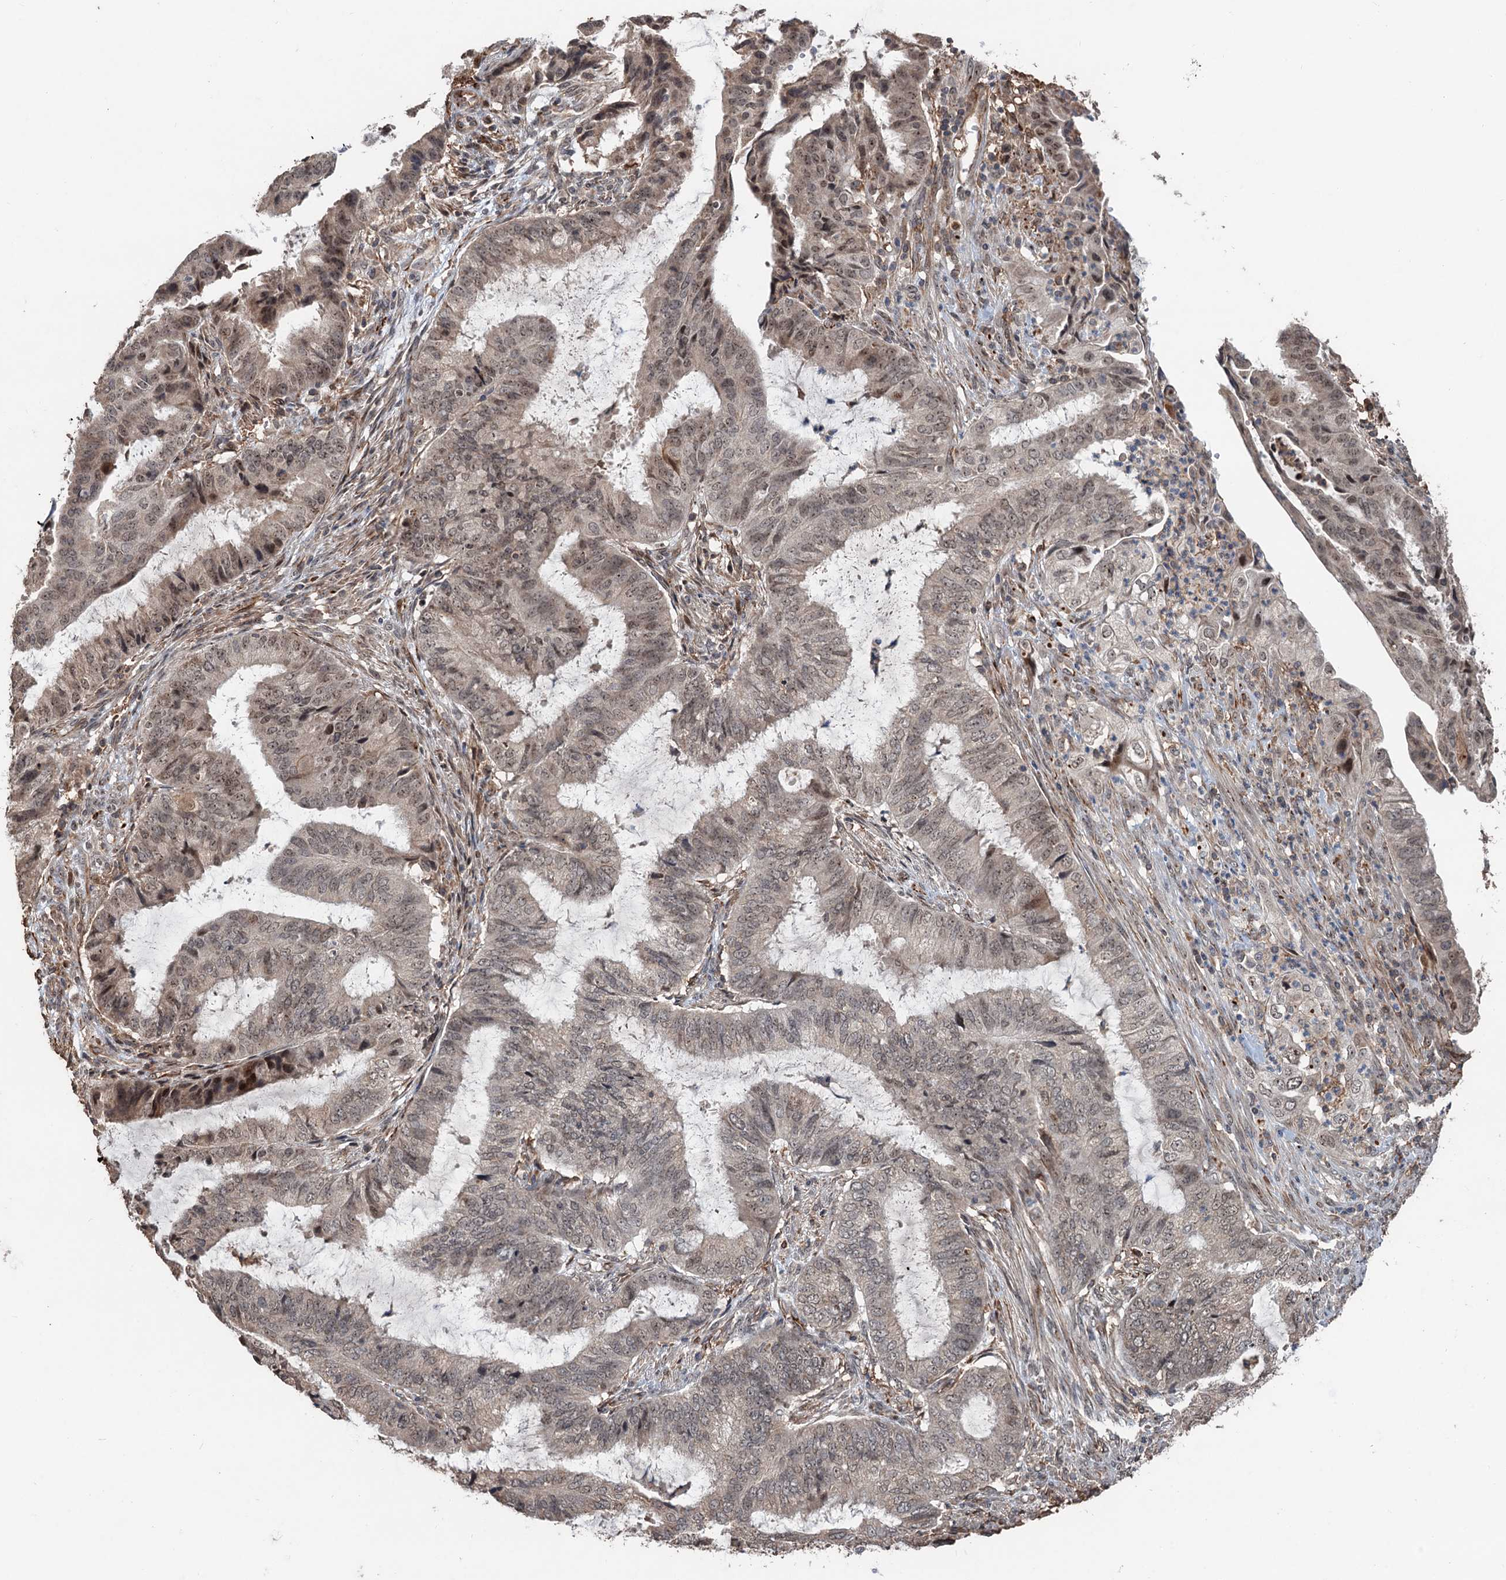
{"staining": {"intensity": "weak", "quantity": ">75%", "location": "nuclear"}, "tissue": "endometrial cancer", "cell_type": "Tumor cells", "image_type": "cancer", "snomed": [{"axis": "morphology", "description": "Adenocarcinoma, NOS"}, {"axis": "topography", "description": "Endometrium"}], "caption": "Endometrial cancer (adenocarcinoma) stained for a protein exhibits weak nuclear positivity in tumor cells.", "gene": "TMA16", "patient": {"sex": "female", "age": 51}}